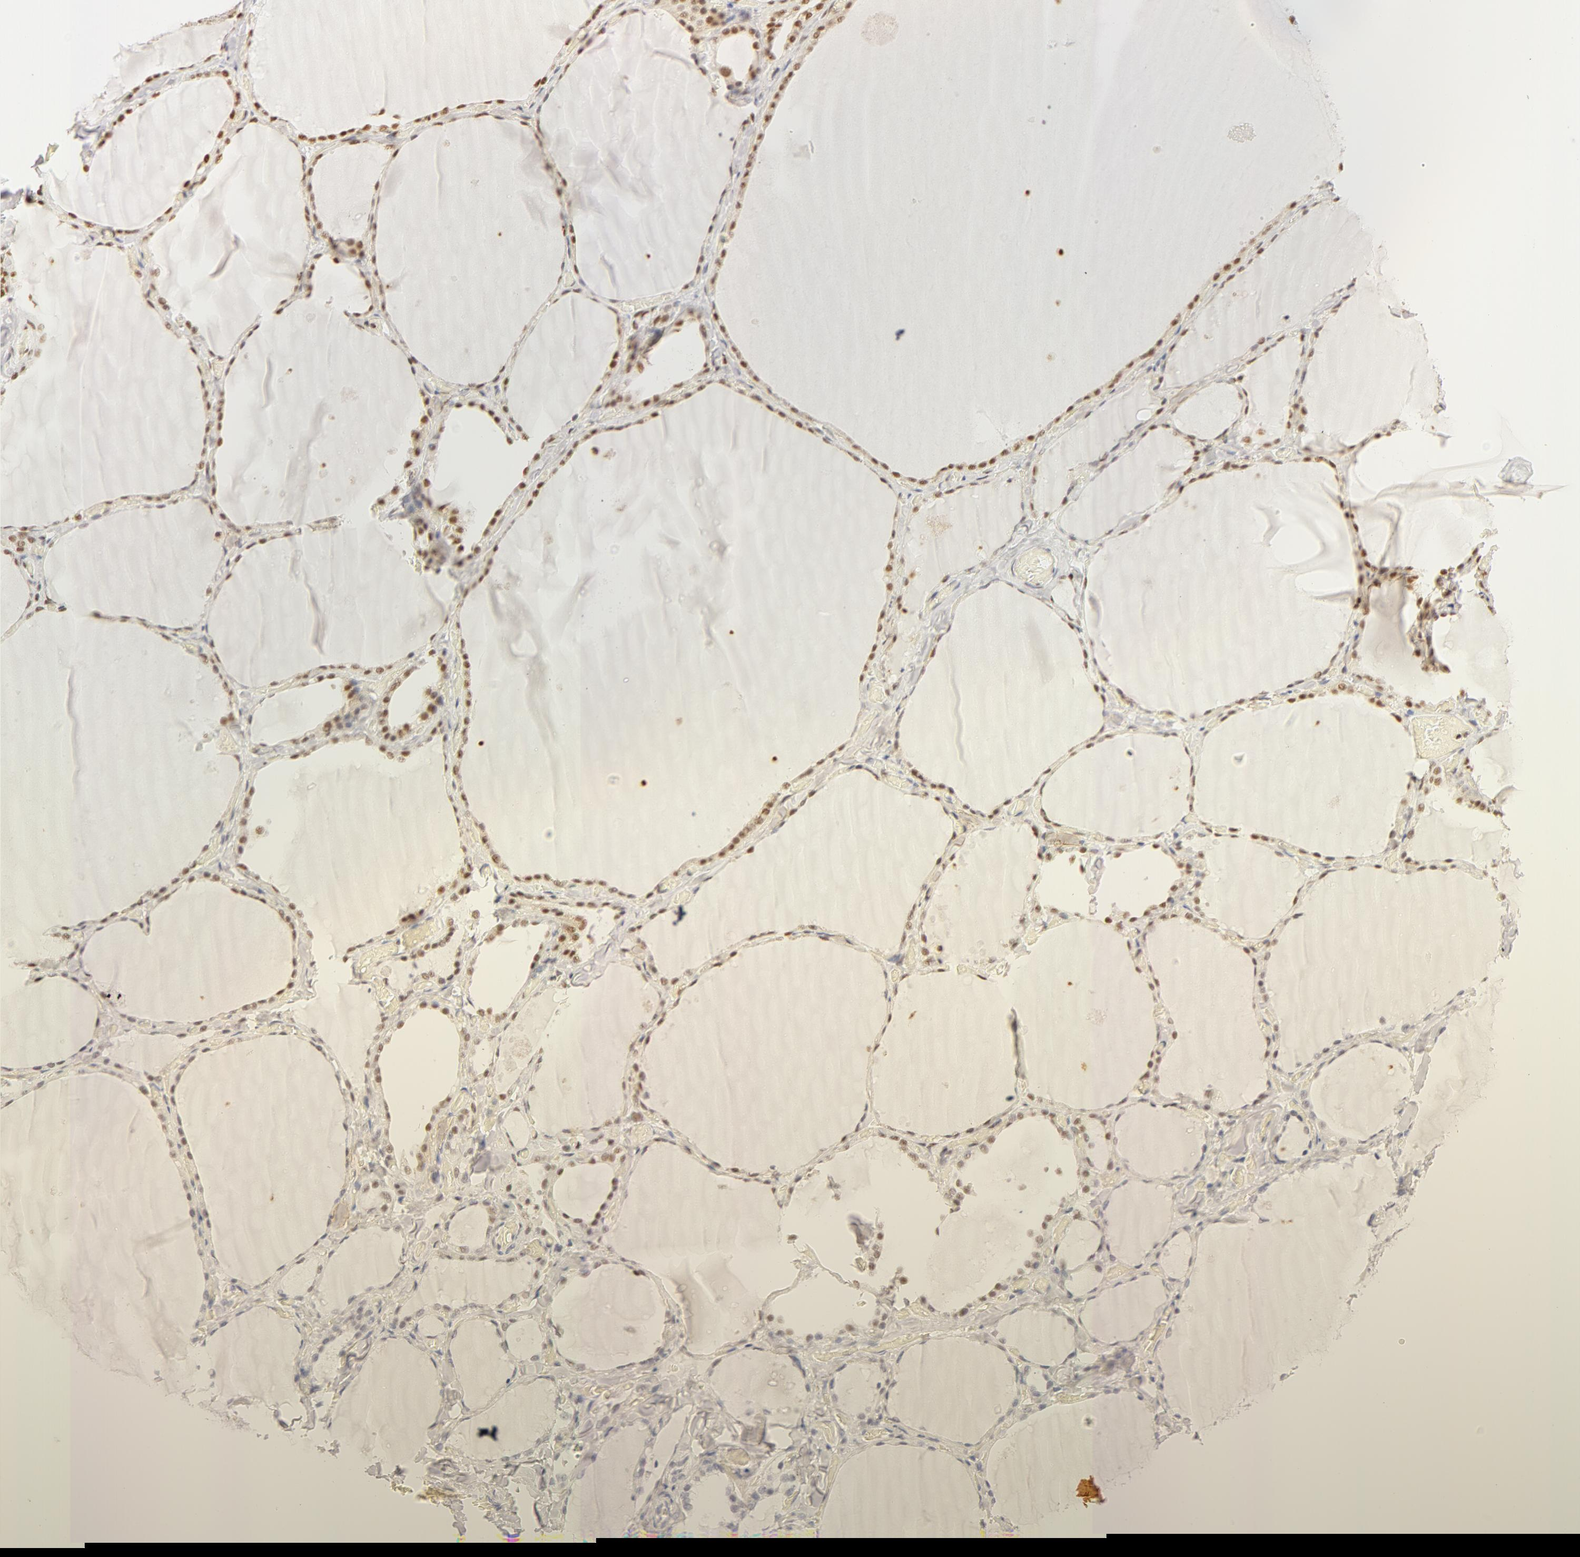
{"staining": {"intensity": "weak", "quantity": ">75%", "location": "nuclear"}, "tissue": "thyroid gland", "cell_type": "Glandular cells", "image_type": "normal", "snomed": [{"axis": "morphology", "description": "Normal tissue, NOS"}, {"axis": "topography", "description": "Thyroid gland"}], "caption": "This histopathology image displays IHC staining of unremarkable thyroid gland, with low weak nuclear staining in about >75% of glandular cells.", "gene": "RBM39", "patient": {"sex": "male", "age": 34}}